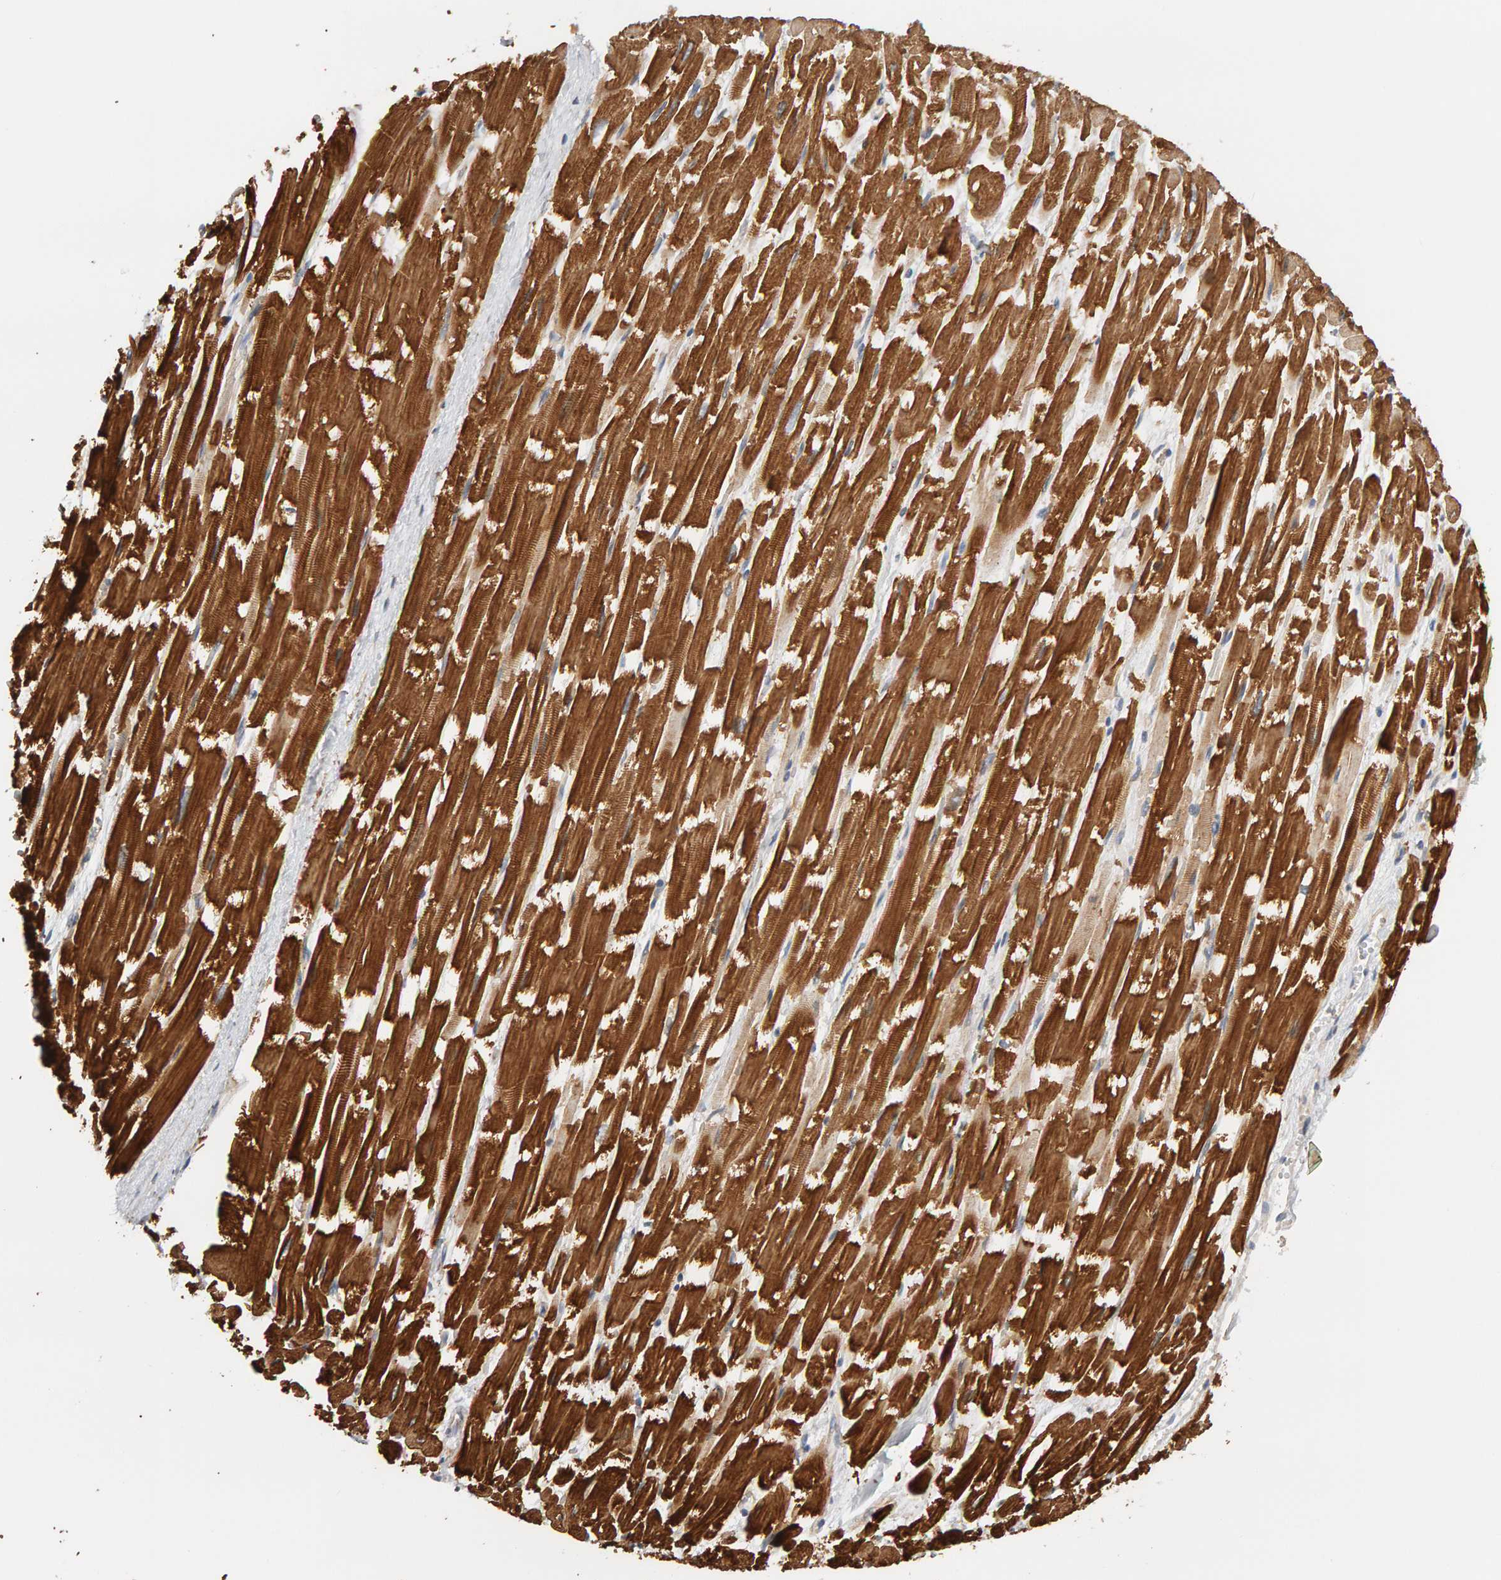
{"staining": {"intensity": "strong", "quantity": ">75%", "location": "cytoplasmic/membranous"}, "tissue": "heart muscle", "cell_type": "Cardiomyocytes", "image_type": "normal", "snomed": [{"axis": "morphology", "description": "Normal tissue, NOS"}, {"axis": "topography", "description": "Heart"}], "caption": "High-power microscopy captured an immunohistochemistry micrograph of unremarkable heart muscle, revealing strong cytoplasmic/membranous positivity in about >75% of cardiomyocytes.", "gene": "PPP1R16A", "patient": {"sex": "male", "age": 54}}